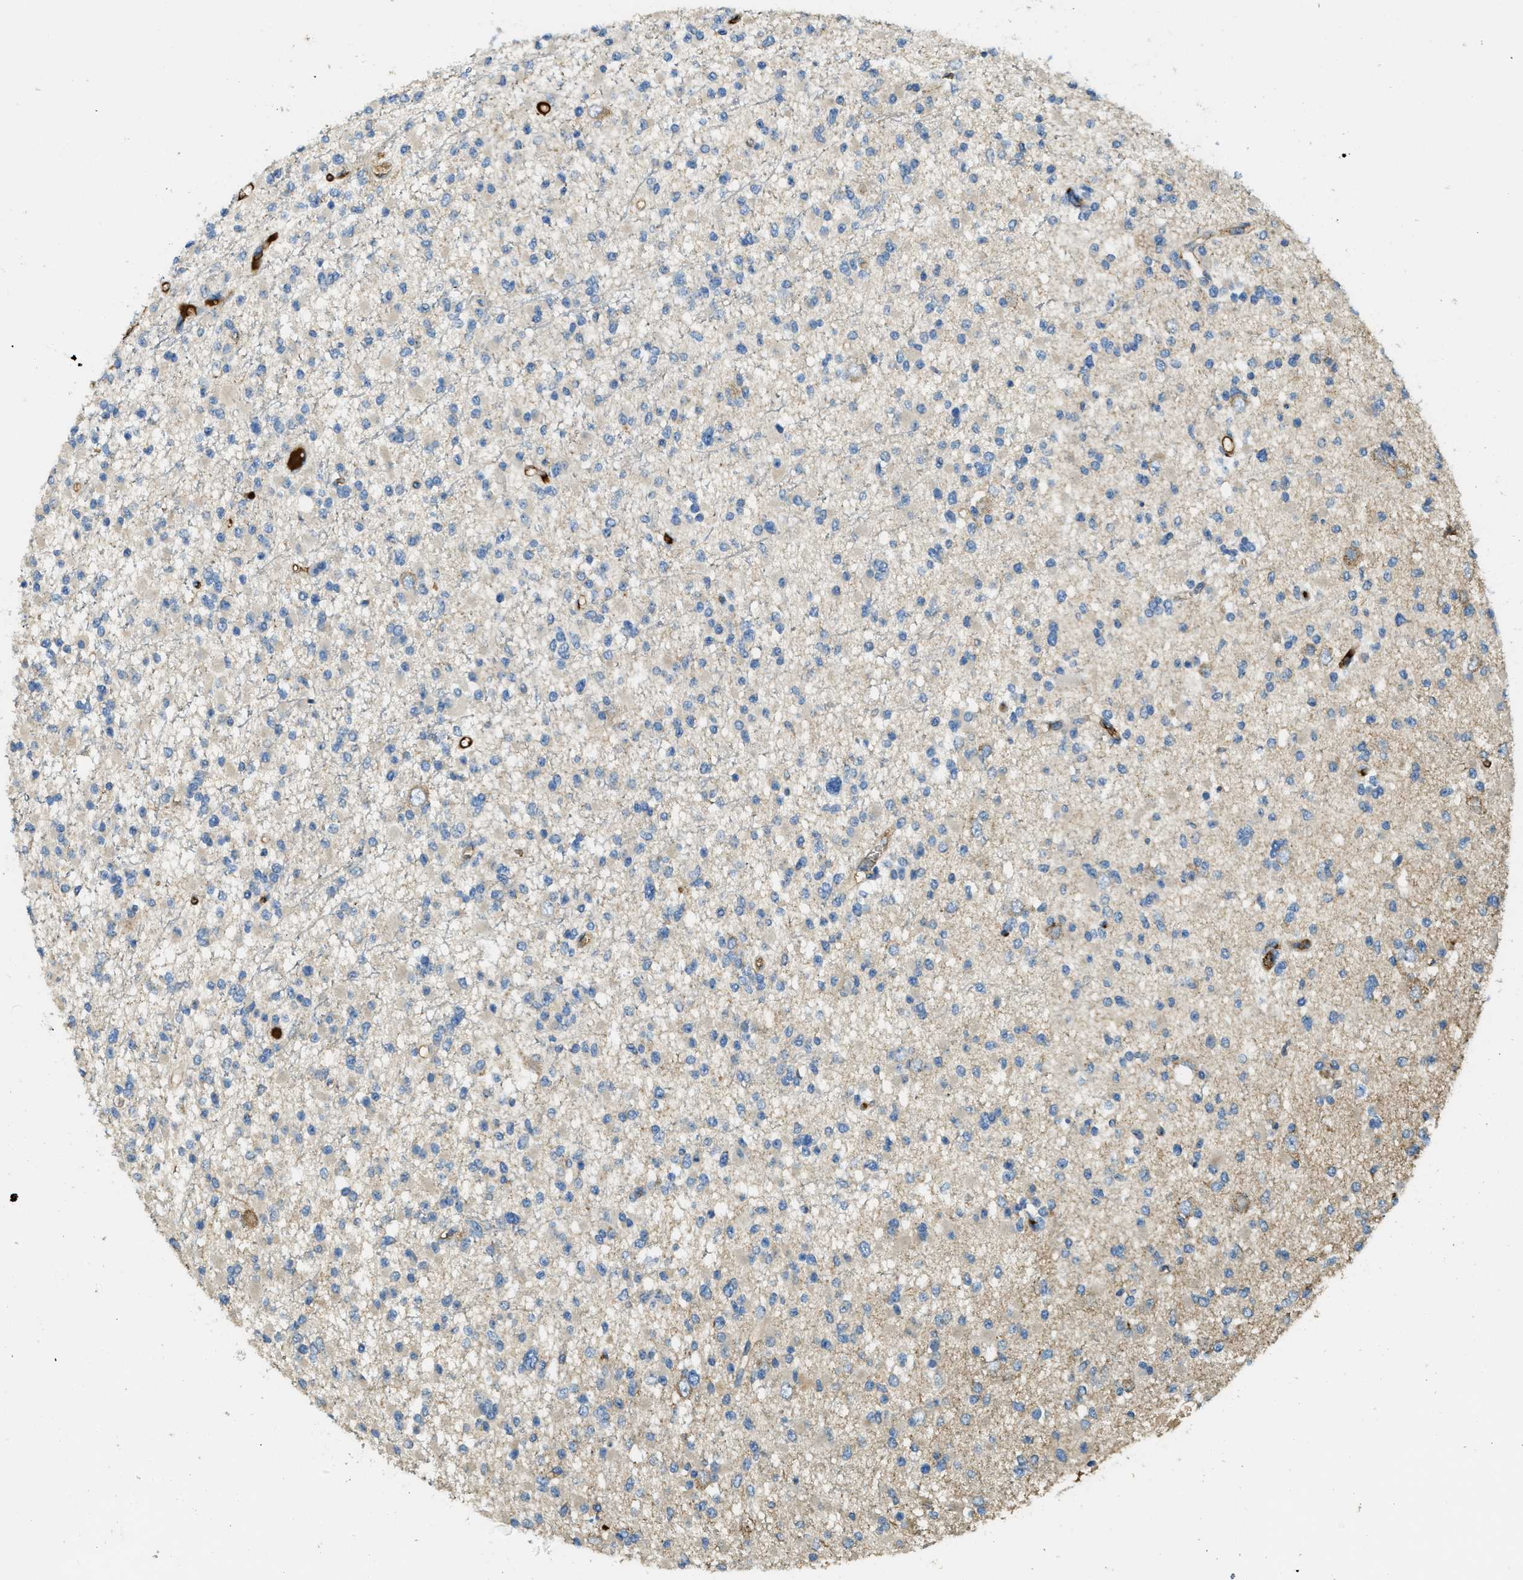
{"staining": {"intensity": "moderate", "quantity": "<25%", "location": "cytoplasmic/membranous"}, "tissue": "glioma", "cell_type": "Tumor cells", "image_type": "cancer", "snomed": [{"axis": "morphology", "description": "Glioma, malignant, Low grade"}, {"axis": "topography", "description": "Brain"}], "caption": "Immunohistochemistry (IHC) micrograph of neoplastic tissue: human malignant glioma (low-grade) stained using IHC exhibits low levels of moderate protein expression localized specifically in the cytoplasmic/membranous of tumor cells, appearing as a cytoplasmic/membranous brown color.", "gene": "RIPK2", "patient": {"sex": "female", "age": 22}}